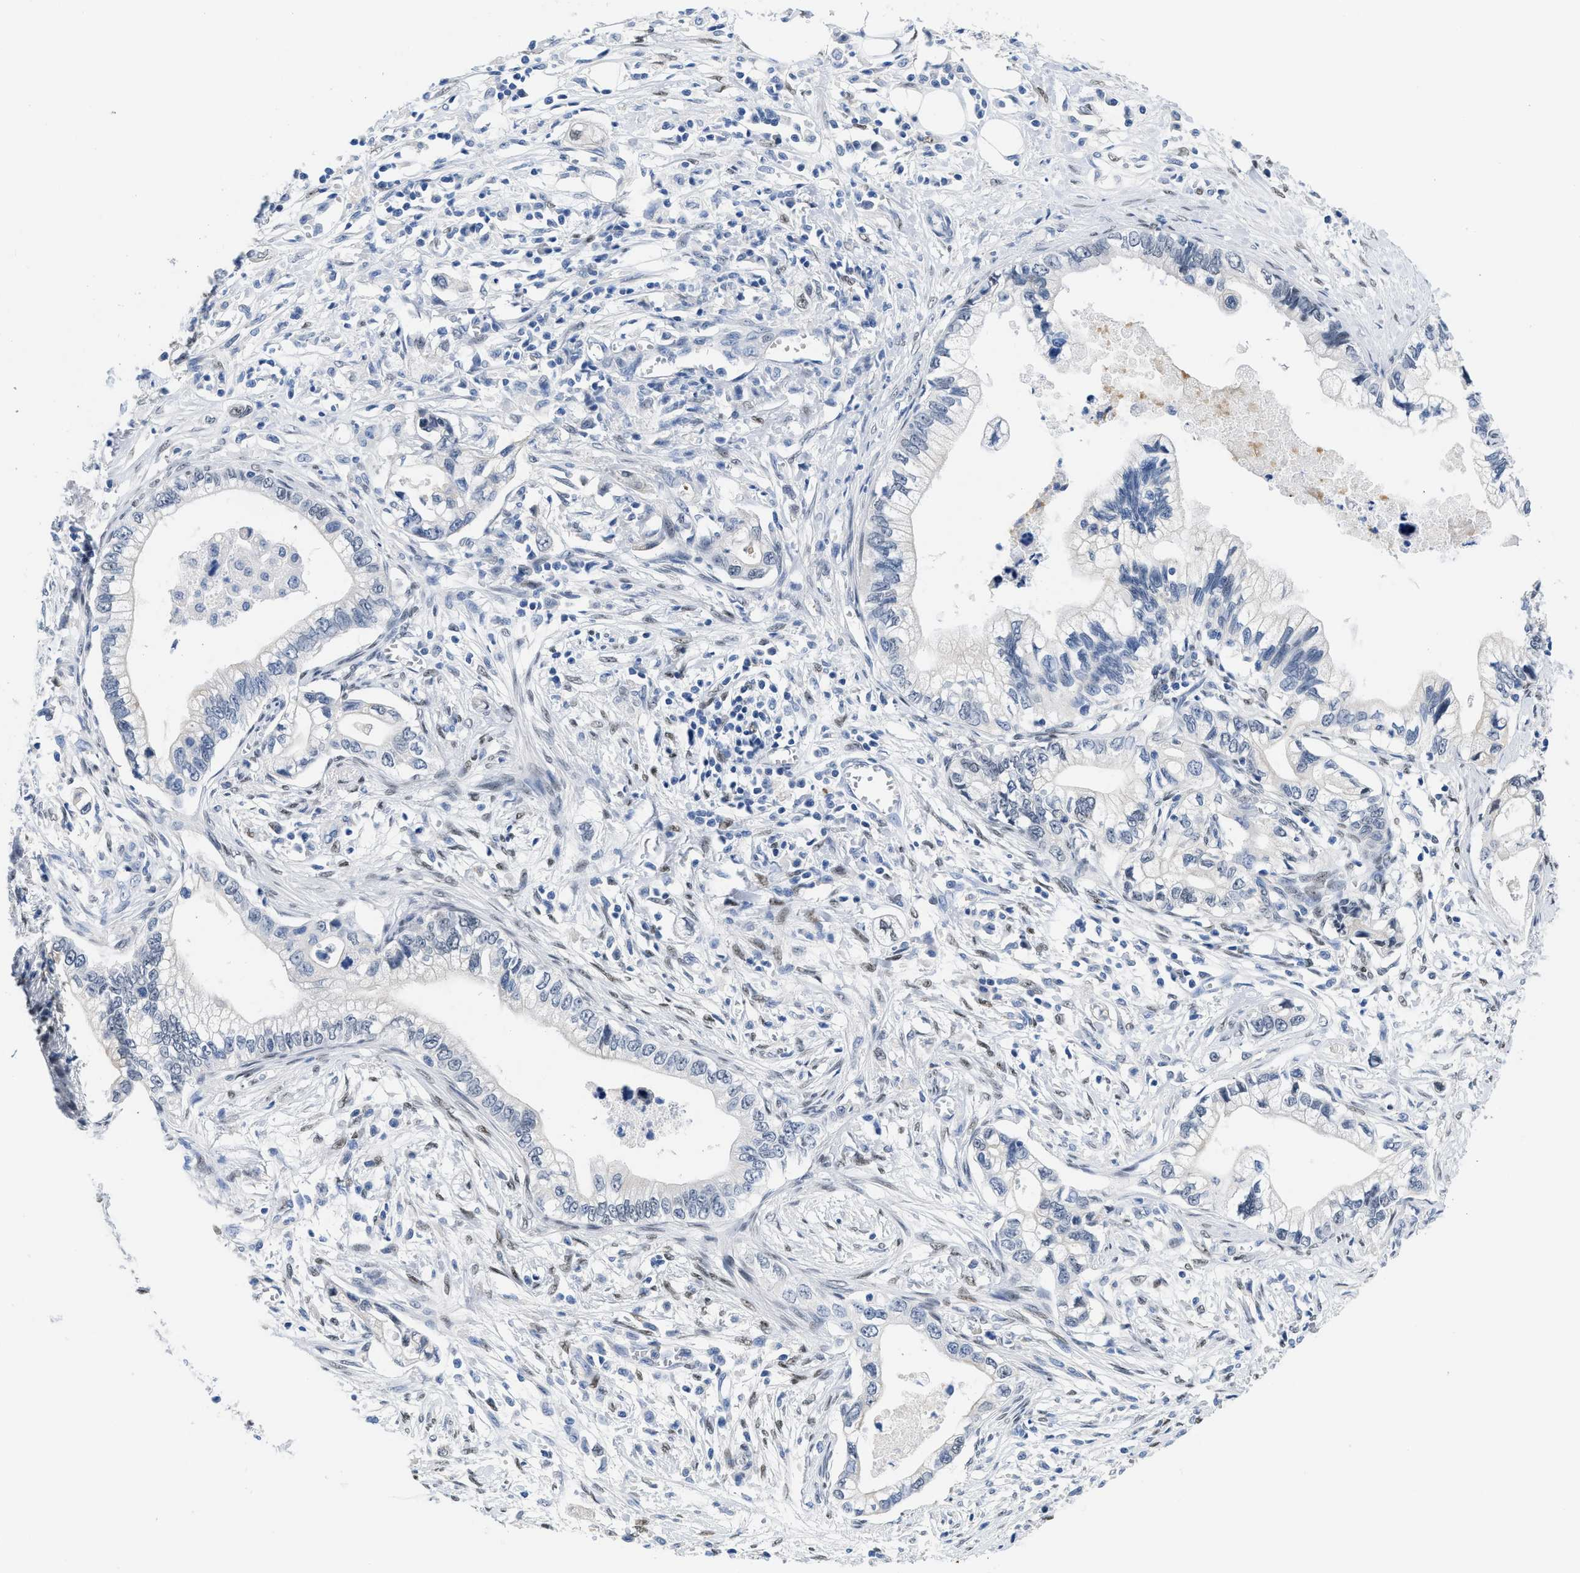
{"staining": {"intensity": "negative", "quantity": "none", "location": "none"}, "tissue": "pancreatic cancer", "cell_type": "Tumor cells", "image_type": "cancer", "snomed": [{"axis": "morphology", "description": "Adenocarcinoma, NOS"}, {"axis": "topography", "description": "Pancreas"}], "caption": "Pancreatic cancer (adenocarcinoma) stained for a protein using immunohistochemistry exhibits no staining tumor cells.", "gene": "NFIX", "patient": {"sex": "male", "age": 56}}